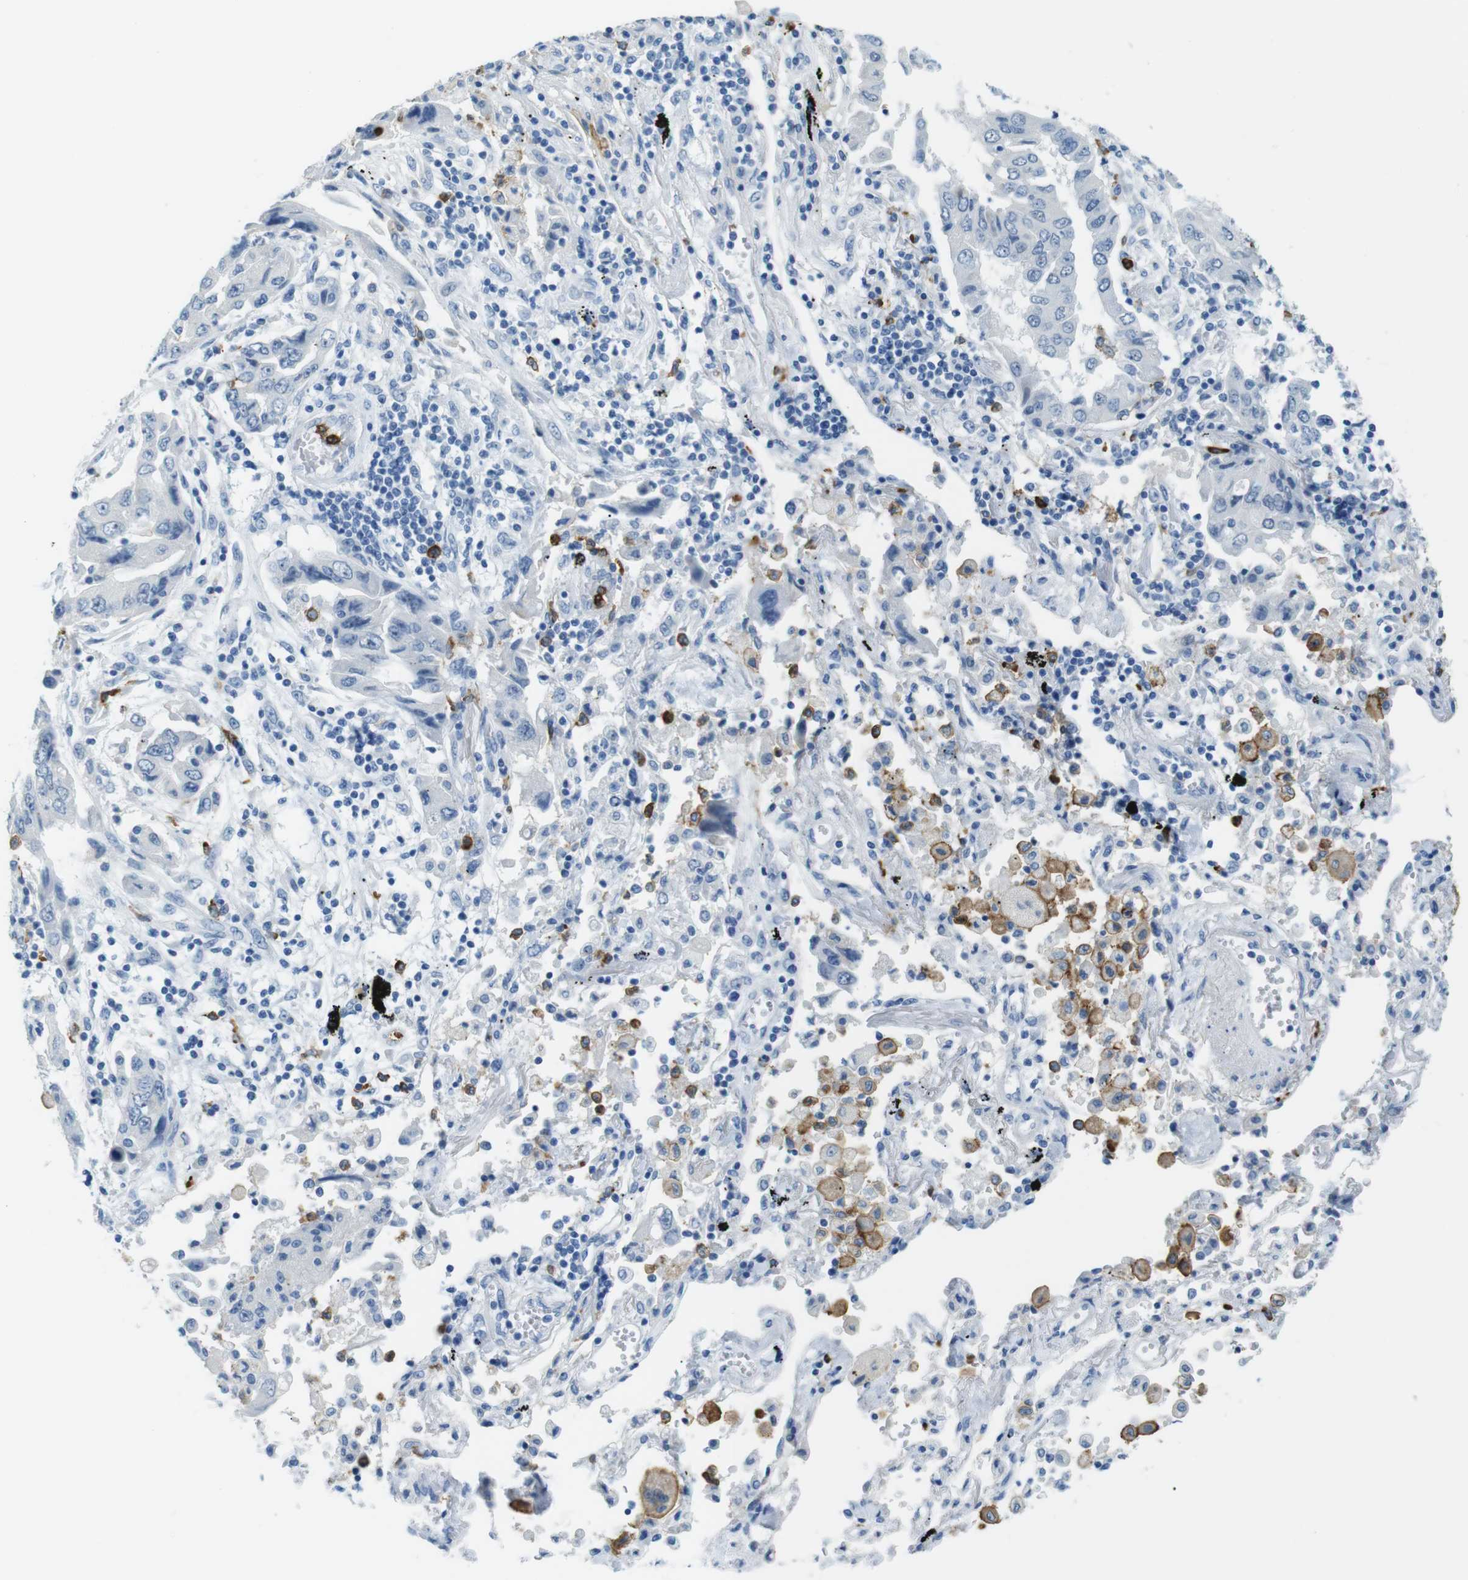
{"staining": {"intensity": "negative", "quantity": "none", "location": "none"}, "tissue": "lung cancer", "cell_type": "Tumor cells", "image_type": "cancer", "snomed": [{"axis": "morphology", "description": "Adenocarcinoma, NOS"}, {"axis": "topography", "description": "Lung"}], "caption": "The image shows no significant positivity in tumor cells of adenocarcinoma (lung).", "gene": "MCEMP1", "patient": {"sex": "female", "age": 65}}